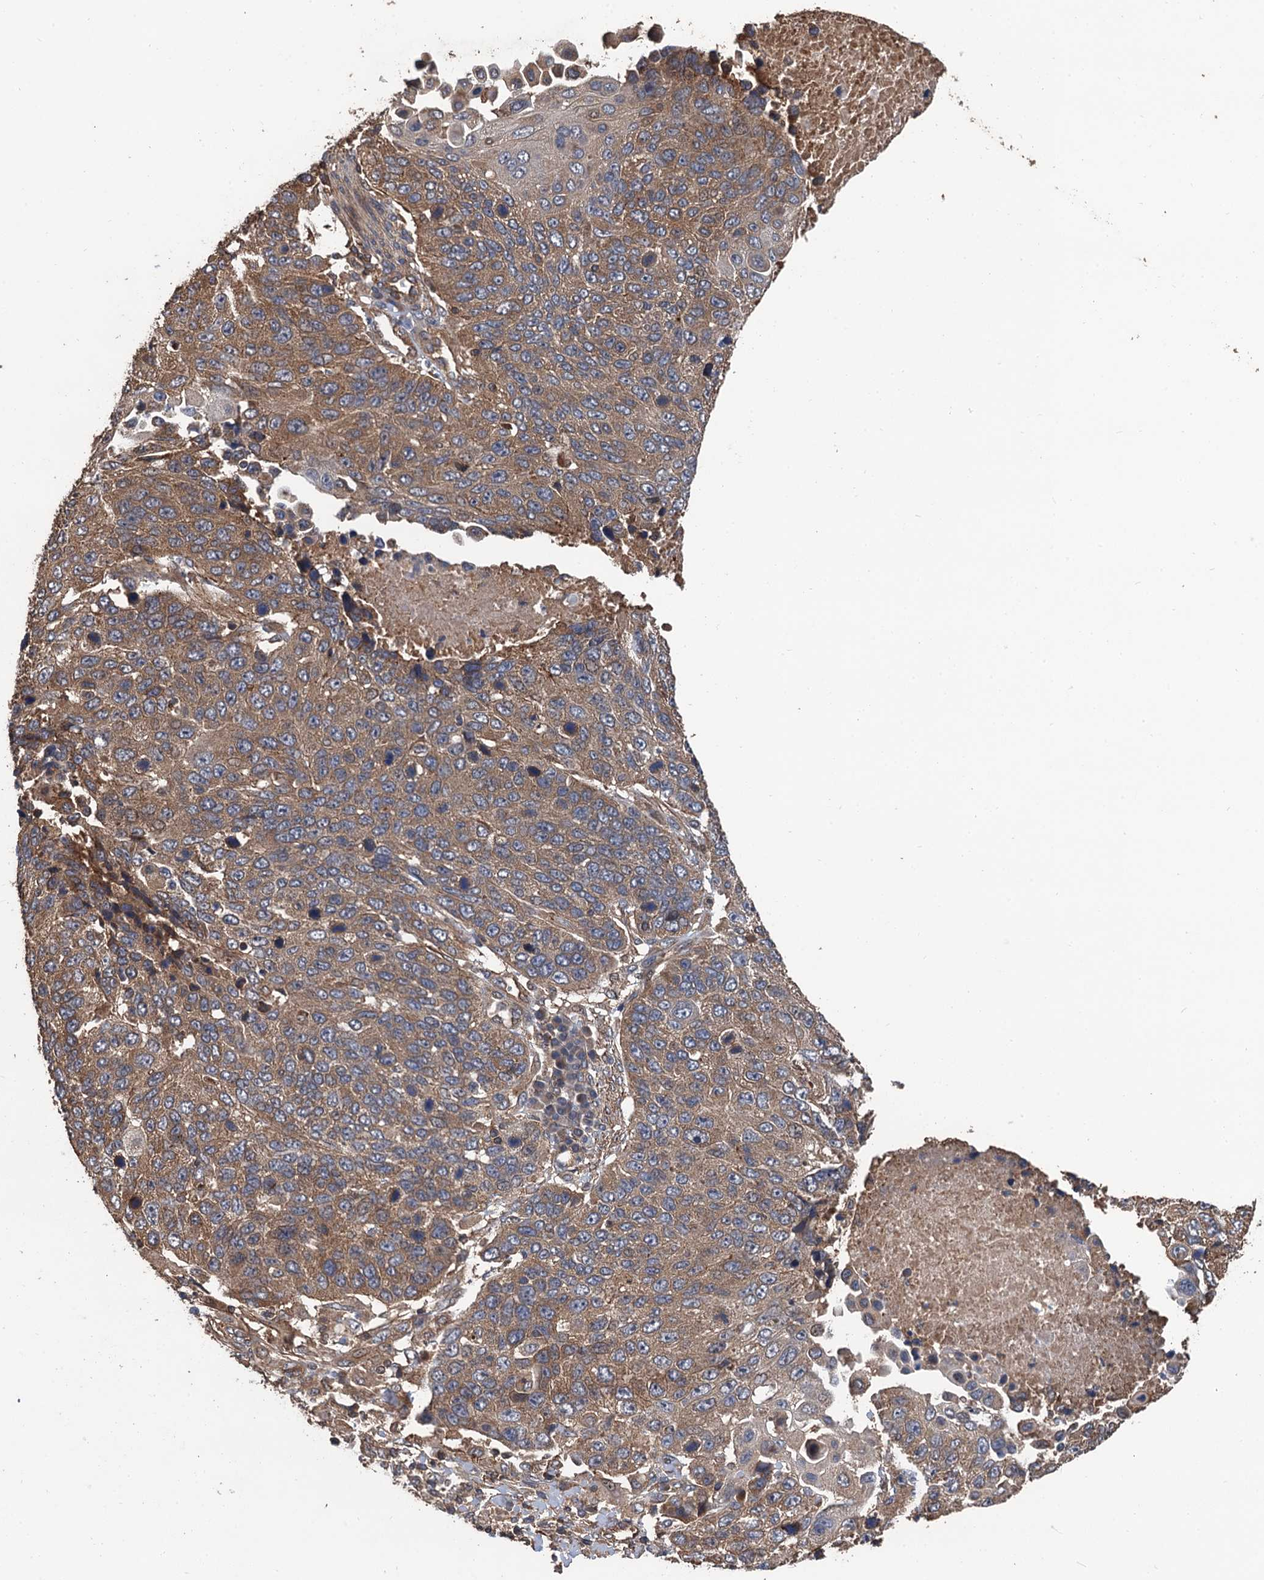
{"staining": {"intensity": "moderate", "quantity": ">75%", "location": "cytoplasmic/membranous"}, "tissue": "lung cancer", "cell_type": "Tumor cells", "image_type": "cancer", "snomed": [{"axis": "morphology", "description": "Normal tissue, NOS"}, {"axis": "morphology", "description": "Squamous cell carcinoma, NOS"}, {"axis": "topography", "description": "Lymph node"}, {"axis": "topography", "description": "Lung"}], "caption": "Squamous cell carcinoma (lung) stained for a protein (brown) displays moderate cytoplasmic/membranous positive expression in approximately >75% of tumor cells.", "gene": "PPP4R1", "patient": {"sex": "male", "age": 66}}